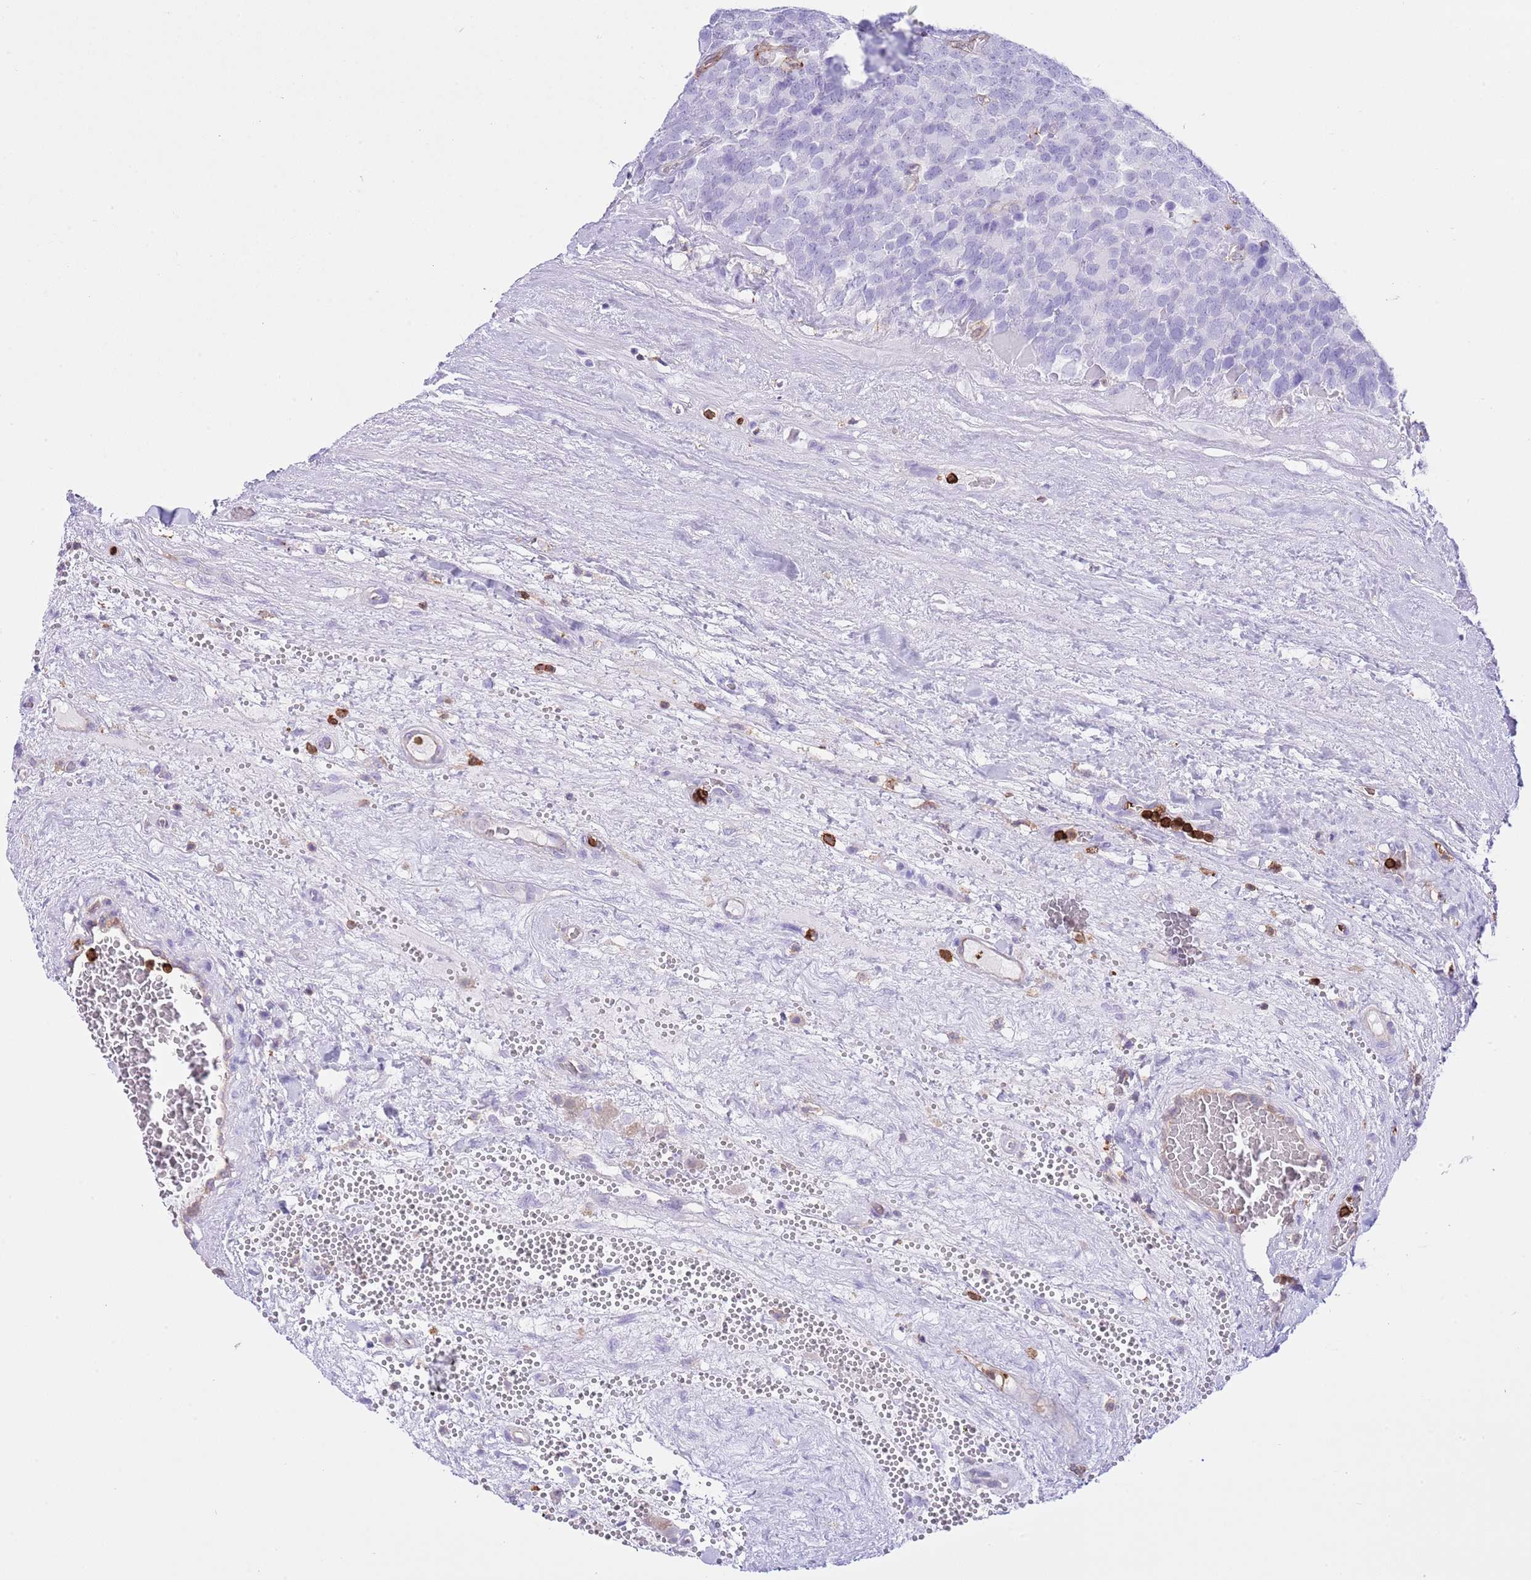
{"staining": {"intensity": "negative", "quantity": "none", "location": "none"}, "tissue": "testis cancer", "cell_type": "Tumor cells", "image_type": "cancer", "snomed": [{"axis": "morphology", "description": "Seminoma, NOS"}, {"axis": "topography", "description": "Testis"}], "caption": "Immunohistochemistry (IHC) of testis cancer demonstrates no expression in tumor cells. The staining is performed using DAB brown chromogen with nuclei counter-stained in using hematoxylin.", "gene": "EFHD2", "patient": {"sex": "male", "age": 71}}